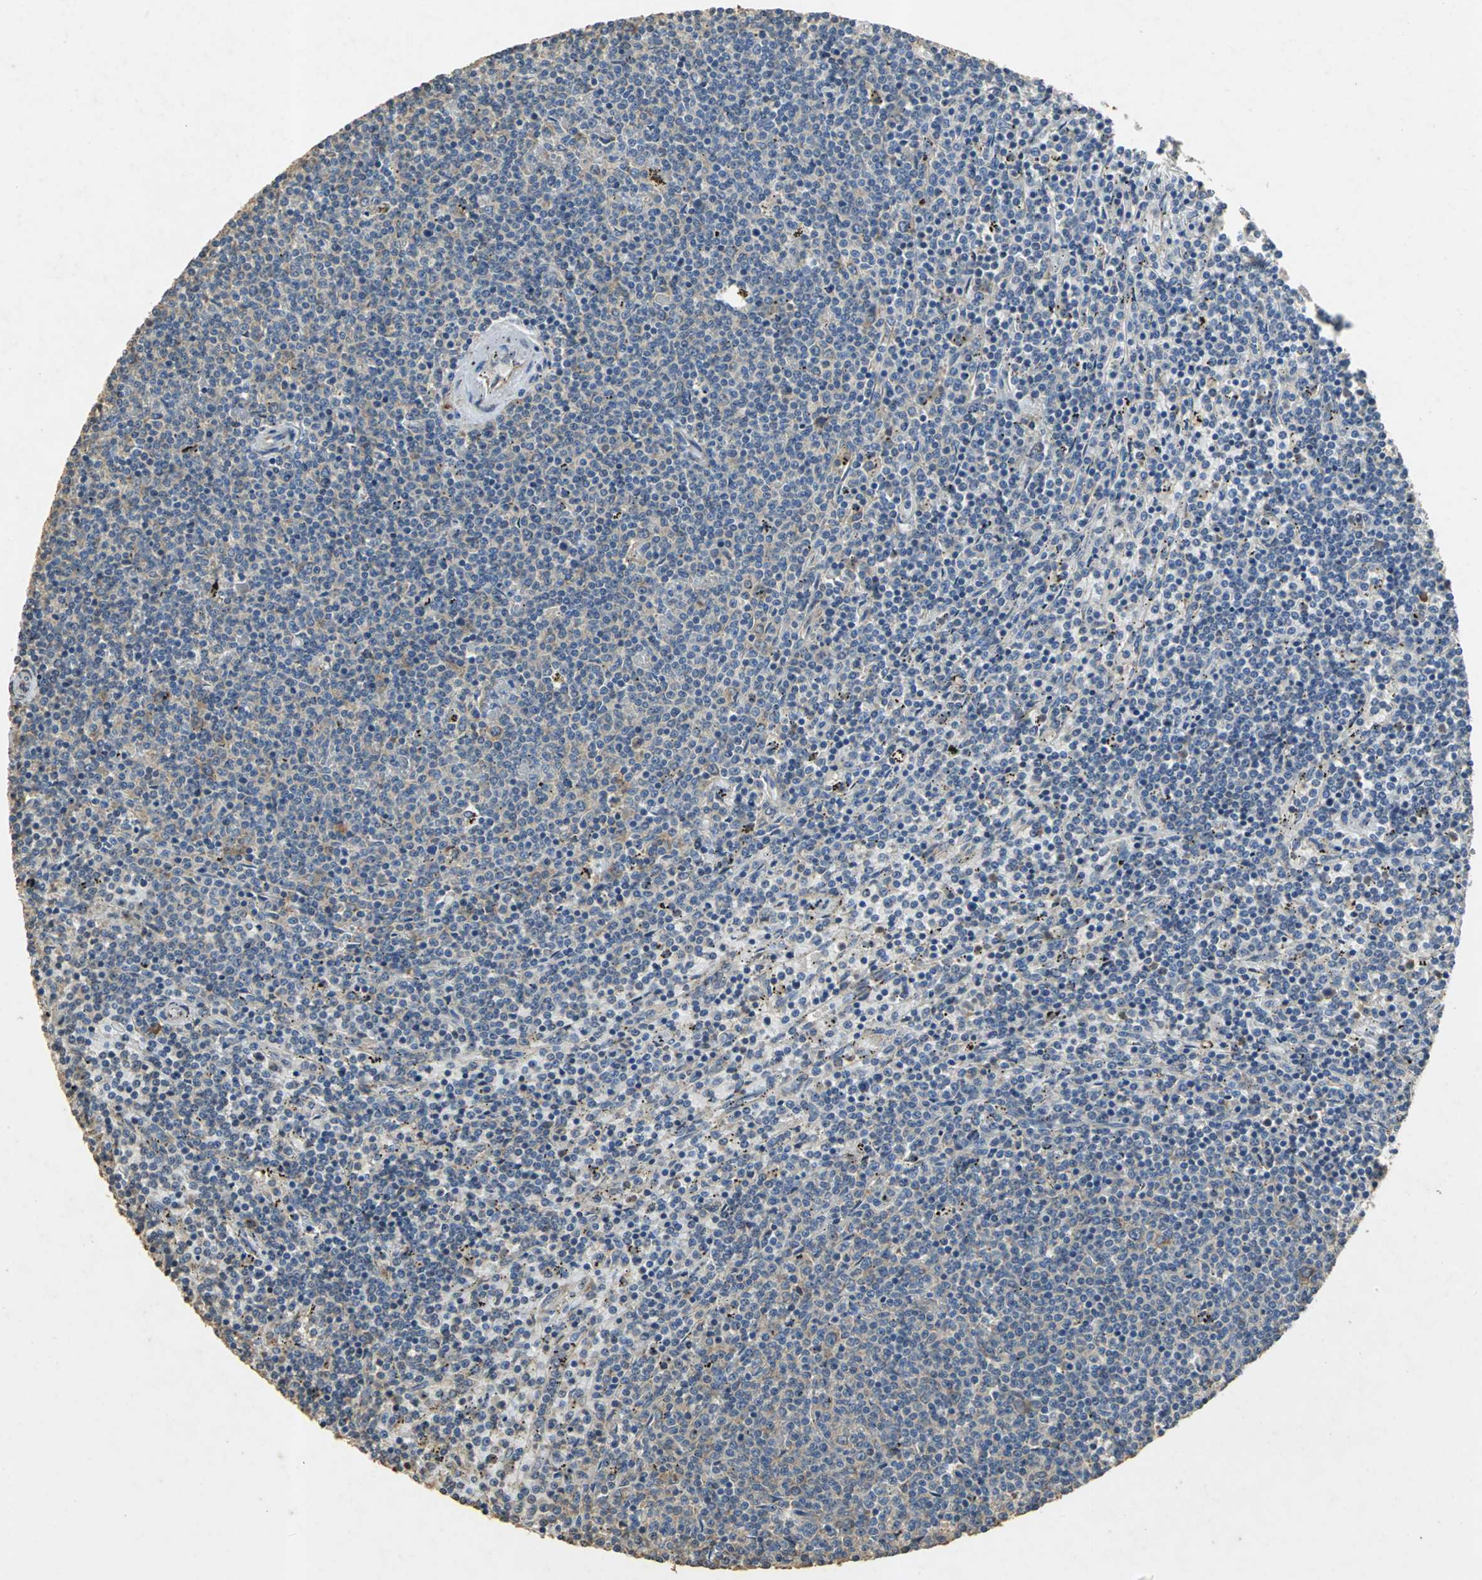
{"staining": {"intensity": "weak", "quantity": "25%-75%", "location": "cytoplasmic/membranous"}, "tissue": "lymphoma", "cell_type": "Tumor cells", "image_type": "cancer", "snomed": [{"axis": "morphology", "description": "Malignant lymphoma, non-Hodgkin's type, Low grade"}, {"axis": "topography", "description": "Spleen"}], "caption": "Lymphoma stained for a protein displays weak cytoplasmic/membranous positivity in tumor cells.", "gene": "ACSL4", "patient": {"sex": "female", "age": 50}}